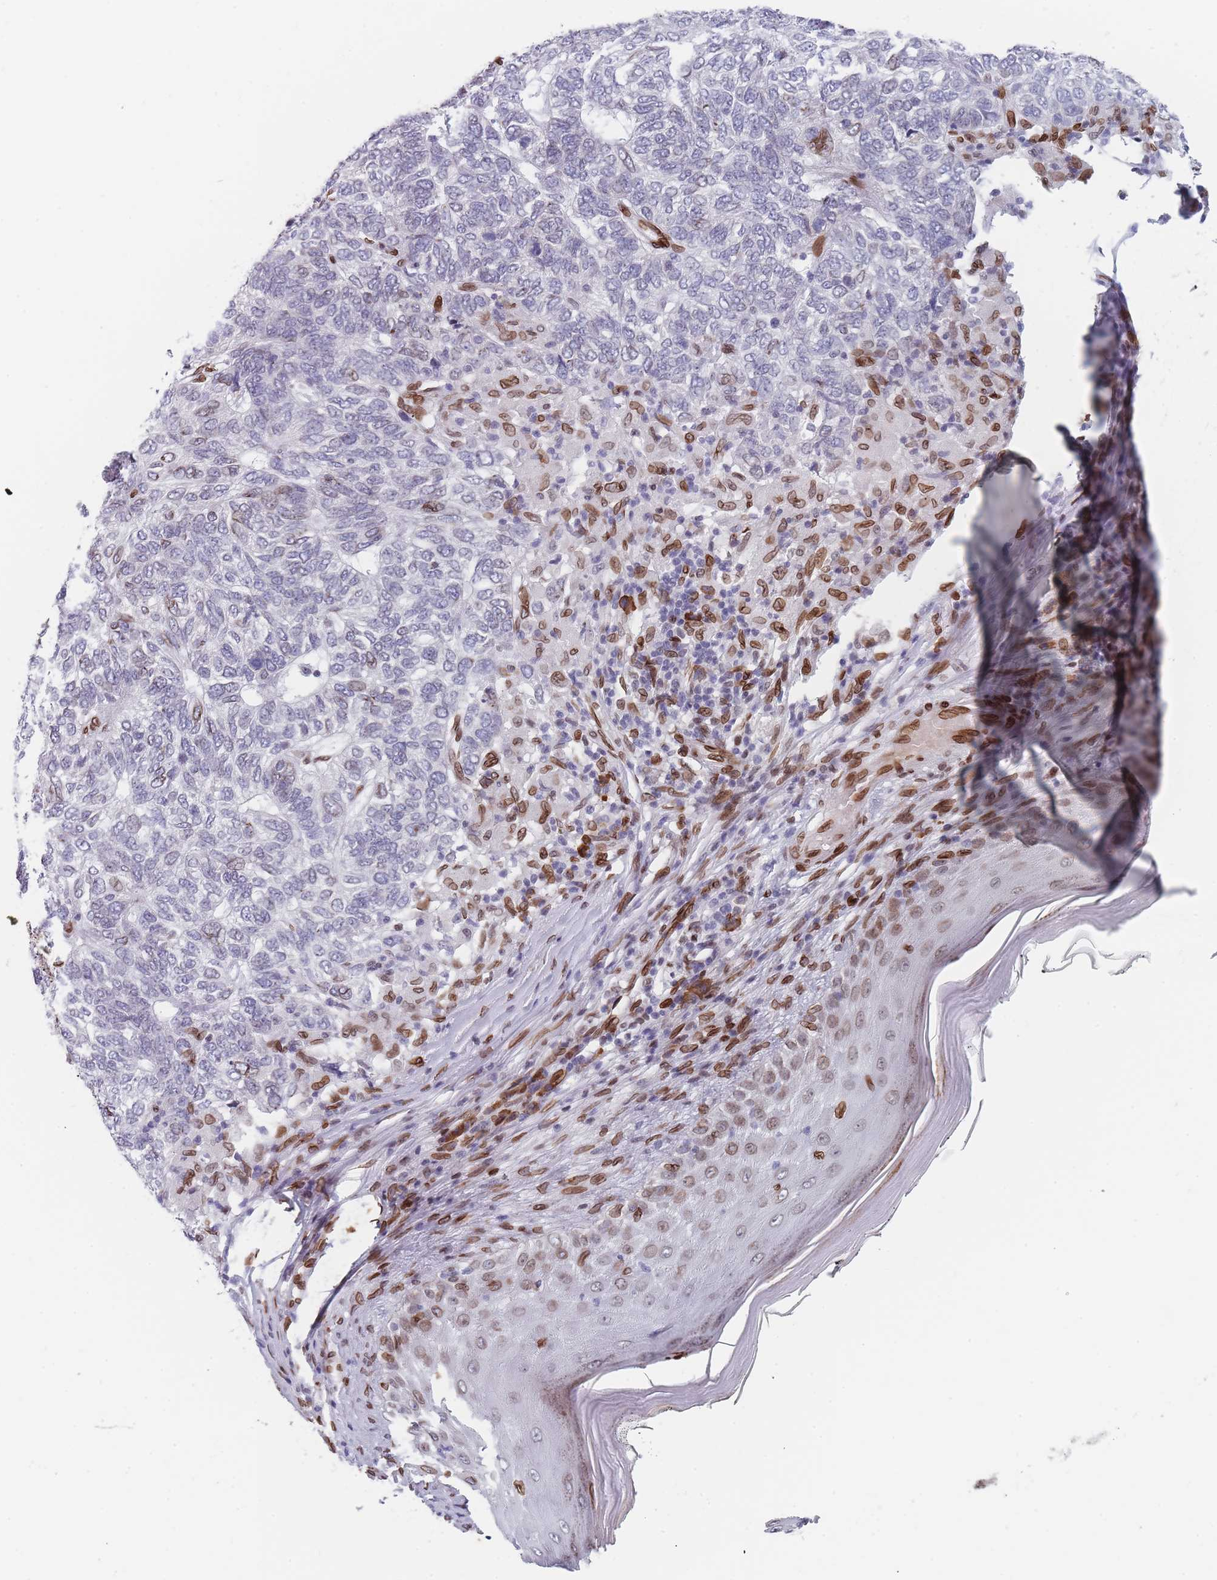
{"staining": {"intensity": "negative", "quantity": "none", "location": "none"}, "tissue": "skin cancer", "cell_type": "Tumor cells", "image_type": "cancer", "snomed": [{"axis": "morphology", "description": "Basal cell carcinoma"}, {"axis": "topography", "description": "Skin"}], "caption": "IHC photomicrograph of skin basal cell carcinoma stained for a protein (brown), which reveals no expression in tumor cells.", "gene": "ZBTB1", "patient": {"sex": "female", "age": 65}}